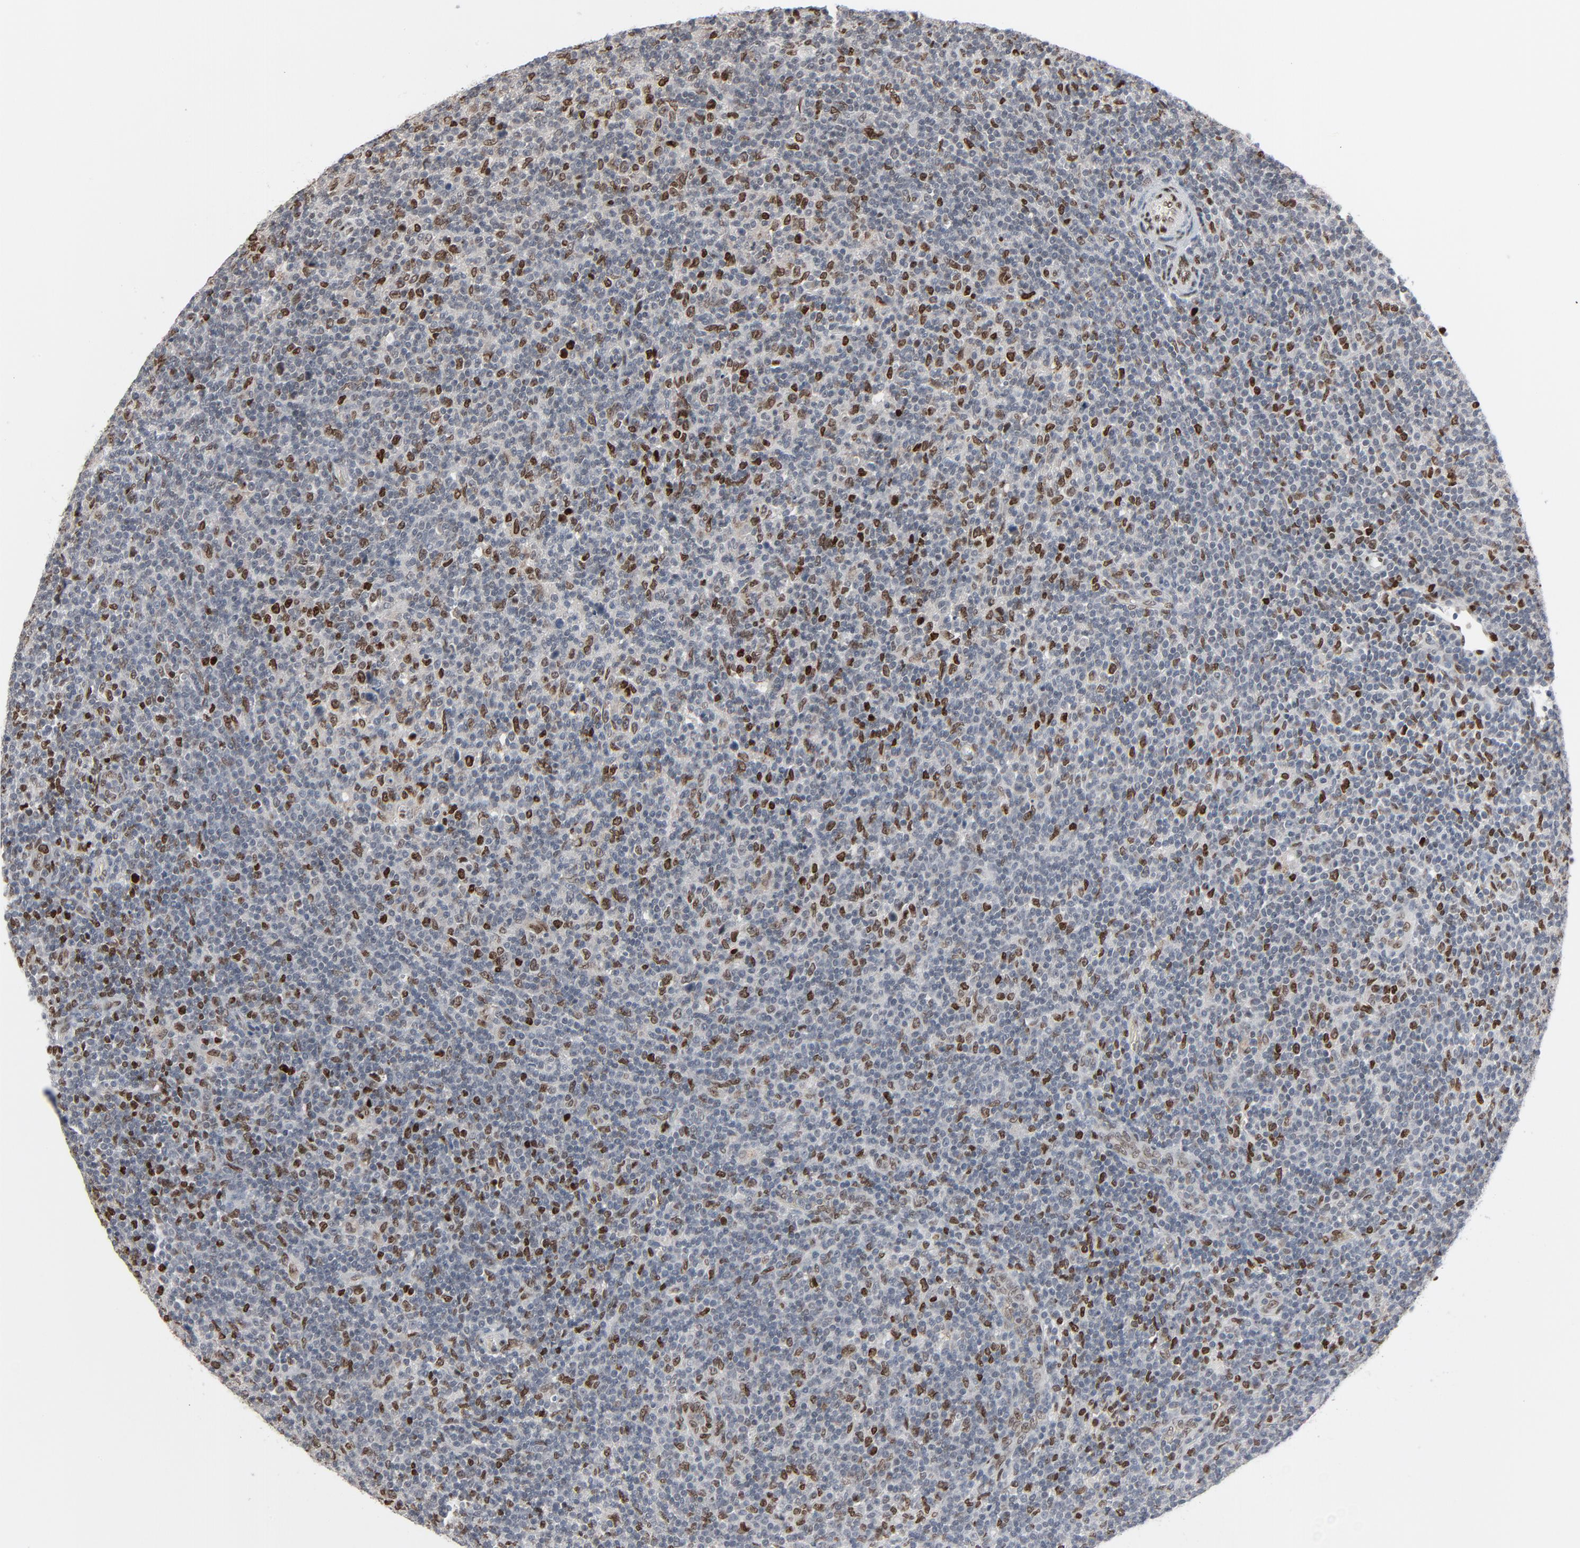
{"staining": {"intensity": "strong", "quantity": "25%-75%", "location": "nuclear"}, "tissue": "lymphoma", "cell_type": "Tumor cells", "image_type": "cancer", "snomed": [{"axis": "morphology", "description": "Malignant lymphoma, non-Hodgkin's type, Low grade"}, {"axis": "topography", "description": "Lymph node"}], "caption": "IHC photomicrograph of neoplastic tissue: low-grade malignant lymphoma, non-Hodgkin's type stained using IHC demonstrates high levels of strong protein expression localized specifically in the nuclear of tumor cells, appearing as a nuclear brown color.", "gene": "CUX1", "patient": {"sex": "male", "age": 70}}